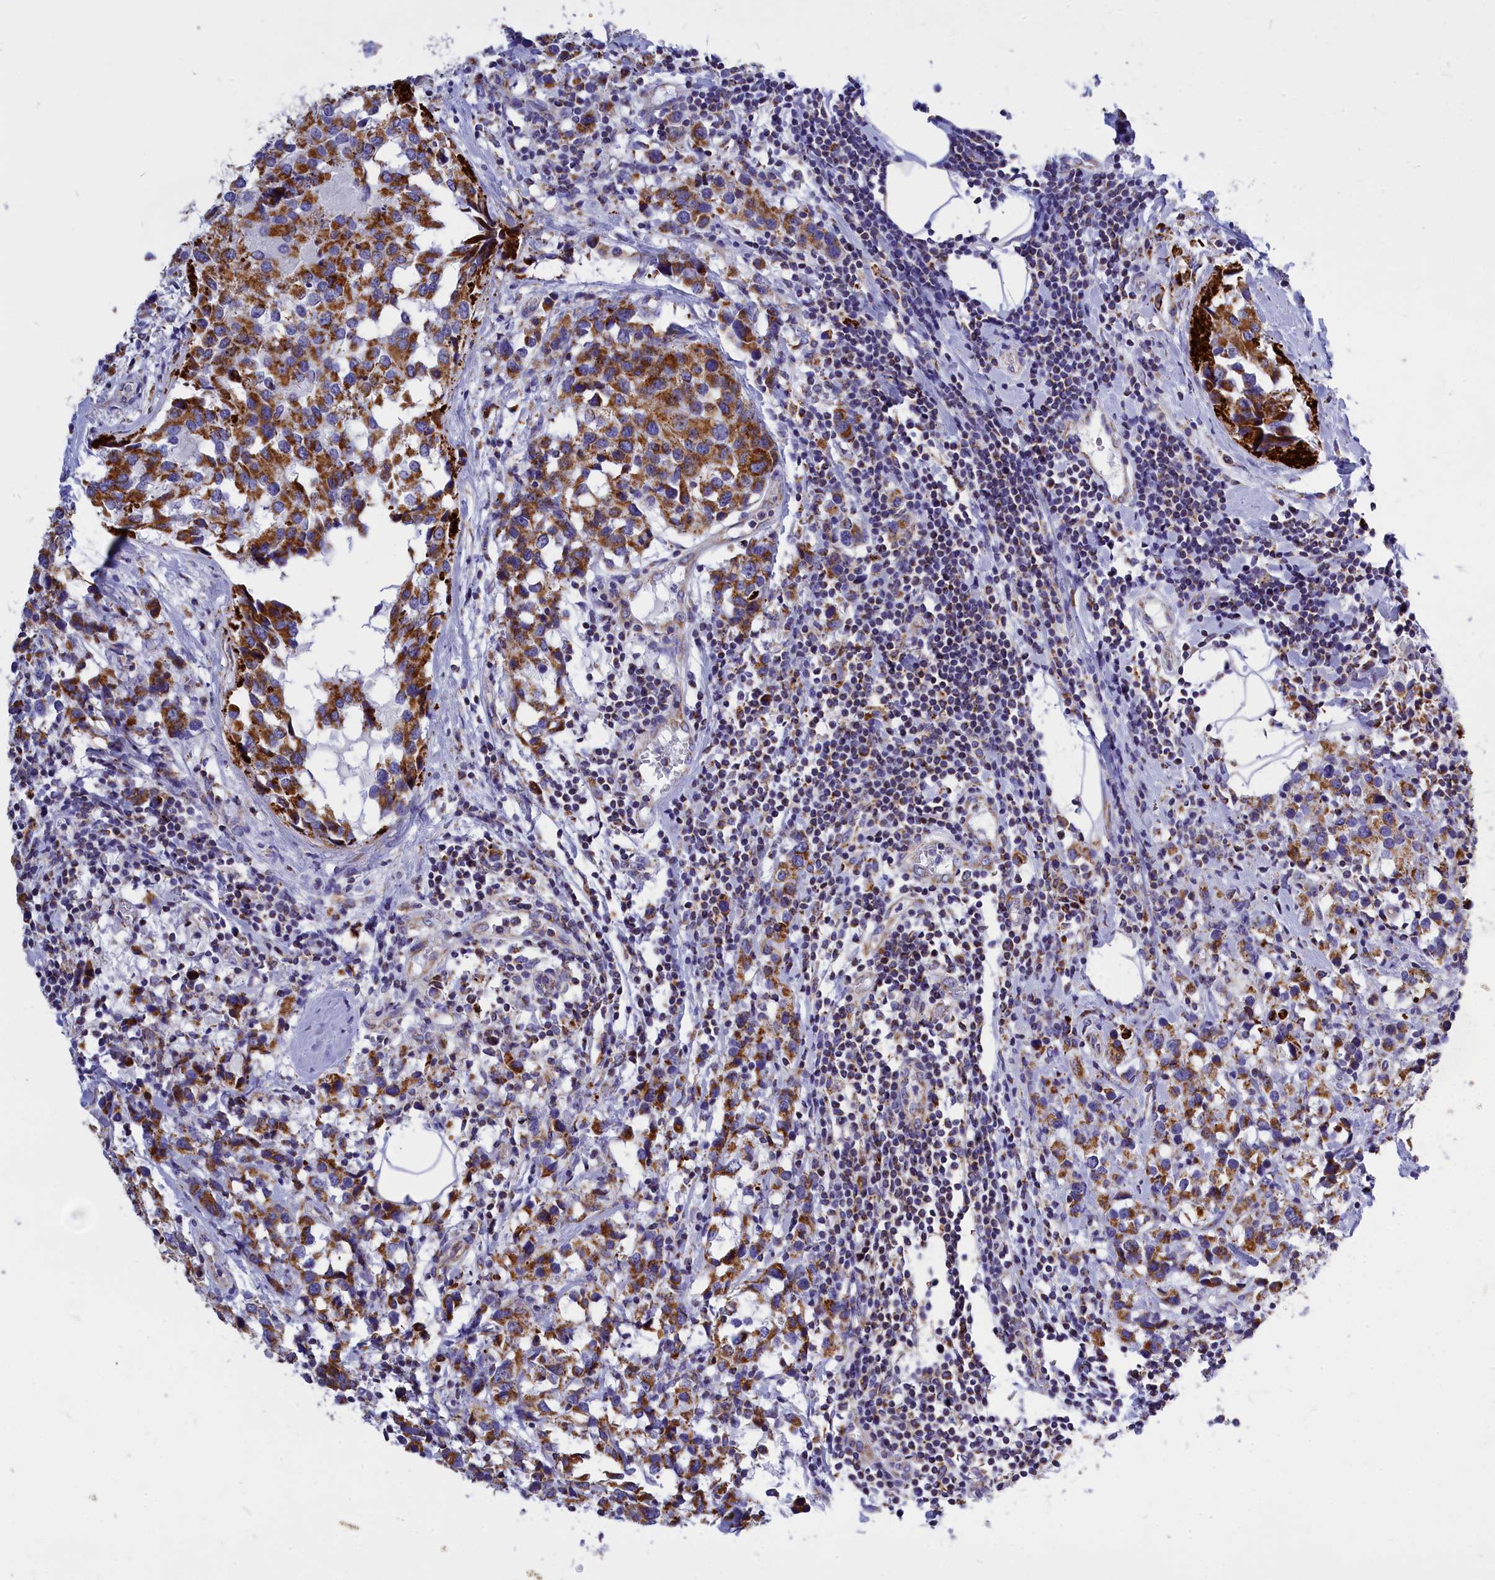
{"staining": {"intensity": "strong", "quantity": ">75%", "location": "cytoplasmic/membranous"}, "tissue": "breast cancer", "cell_type": "Tumor cells", "image_type": "cancer", "snomed": [{"axis": "morphology", "description": "Lobular carcinoma"}, {"axis": "topography", "description": "Breast"}], "caption": "Brown immunohistochemical staining in human lobular carcinoma (breast) demonstrates strong cytoplasmic/membranous positivity in about >75% of tumor cells.", "gene": "VDAC2", "patient": {"sex": "female", "age": 59}}